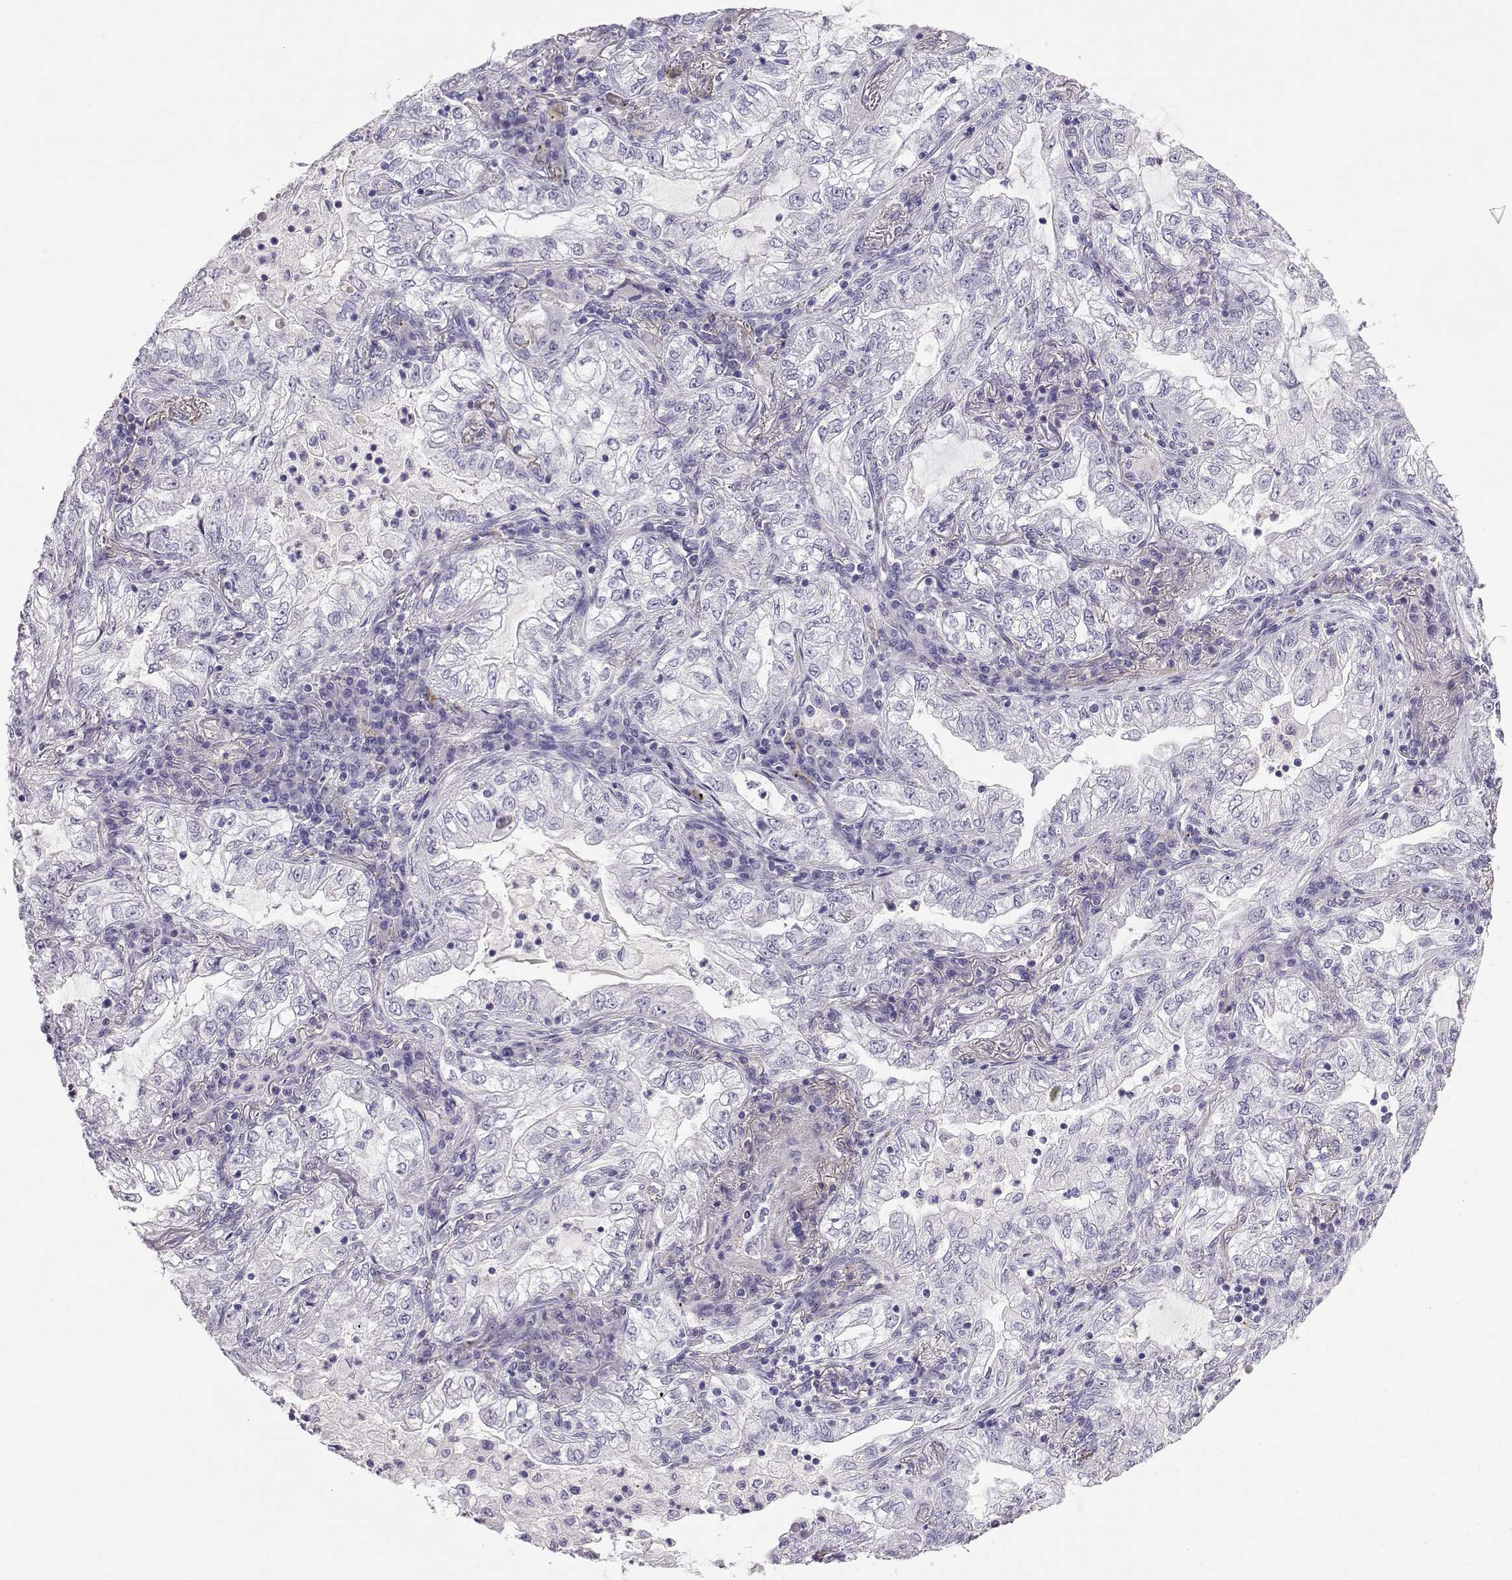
{"staining": {"intensity": "negative", "quantity": "none", "location": "none"}, "tissue": "lung cancer", "cell_type": "Tumor cells", "image_type": "cancer", "snomed": [{"axis": "morphology", "description": "Adenocarcinoma, NOS"}, {"axis": "topography", "description": "Lung"}], "caption": "Tumor cells show no significant protein staining in lung cancer (adenocarcinoma). The staining was performed using DAB (3,3'-diaminobenzidine) to visualize the protein expression in brown, while the nuclei were stained in blue with hematoxylin (Magnification: 20x).", "gene": "ENDOU", "patient": {"sex": "female", "age": 73}}